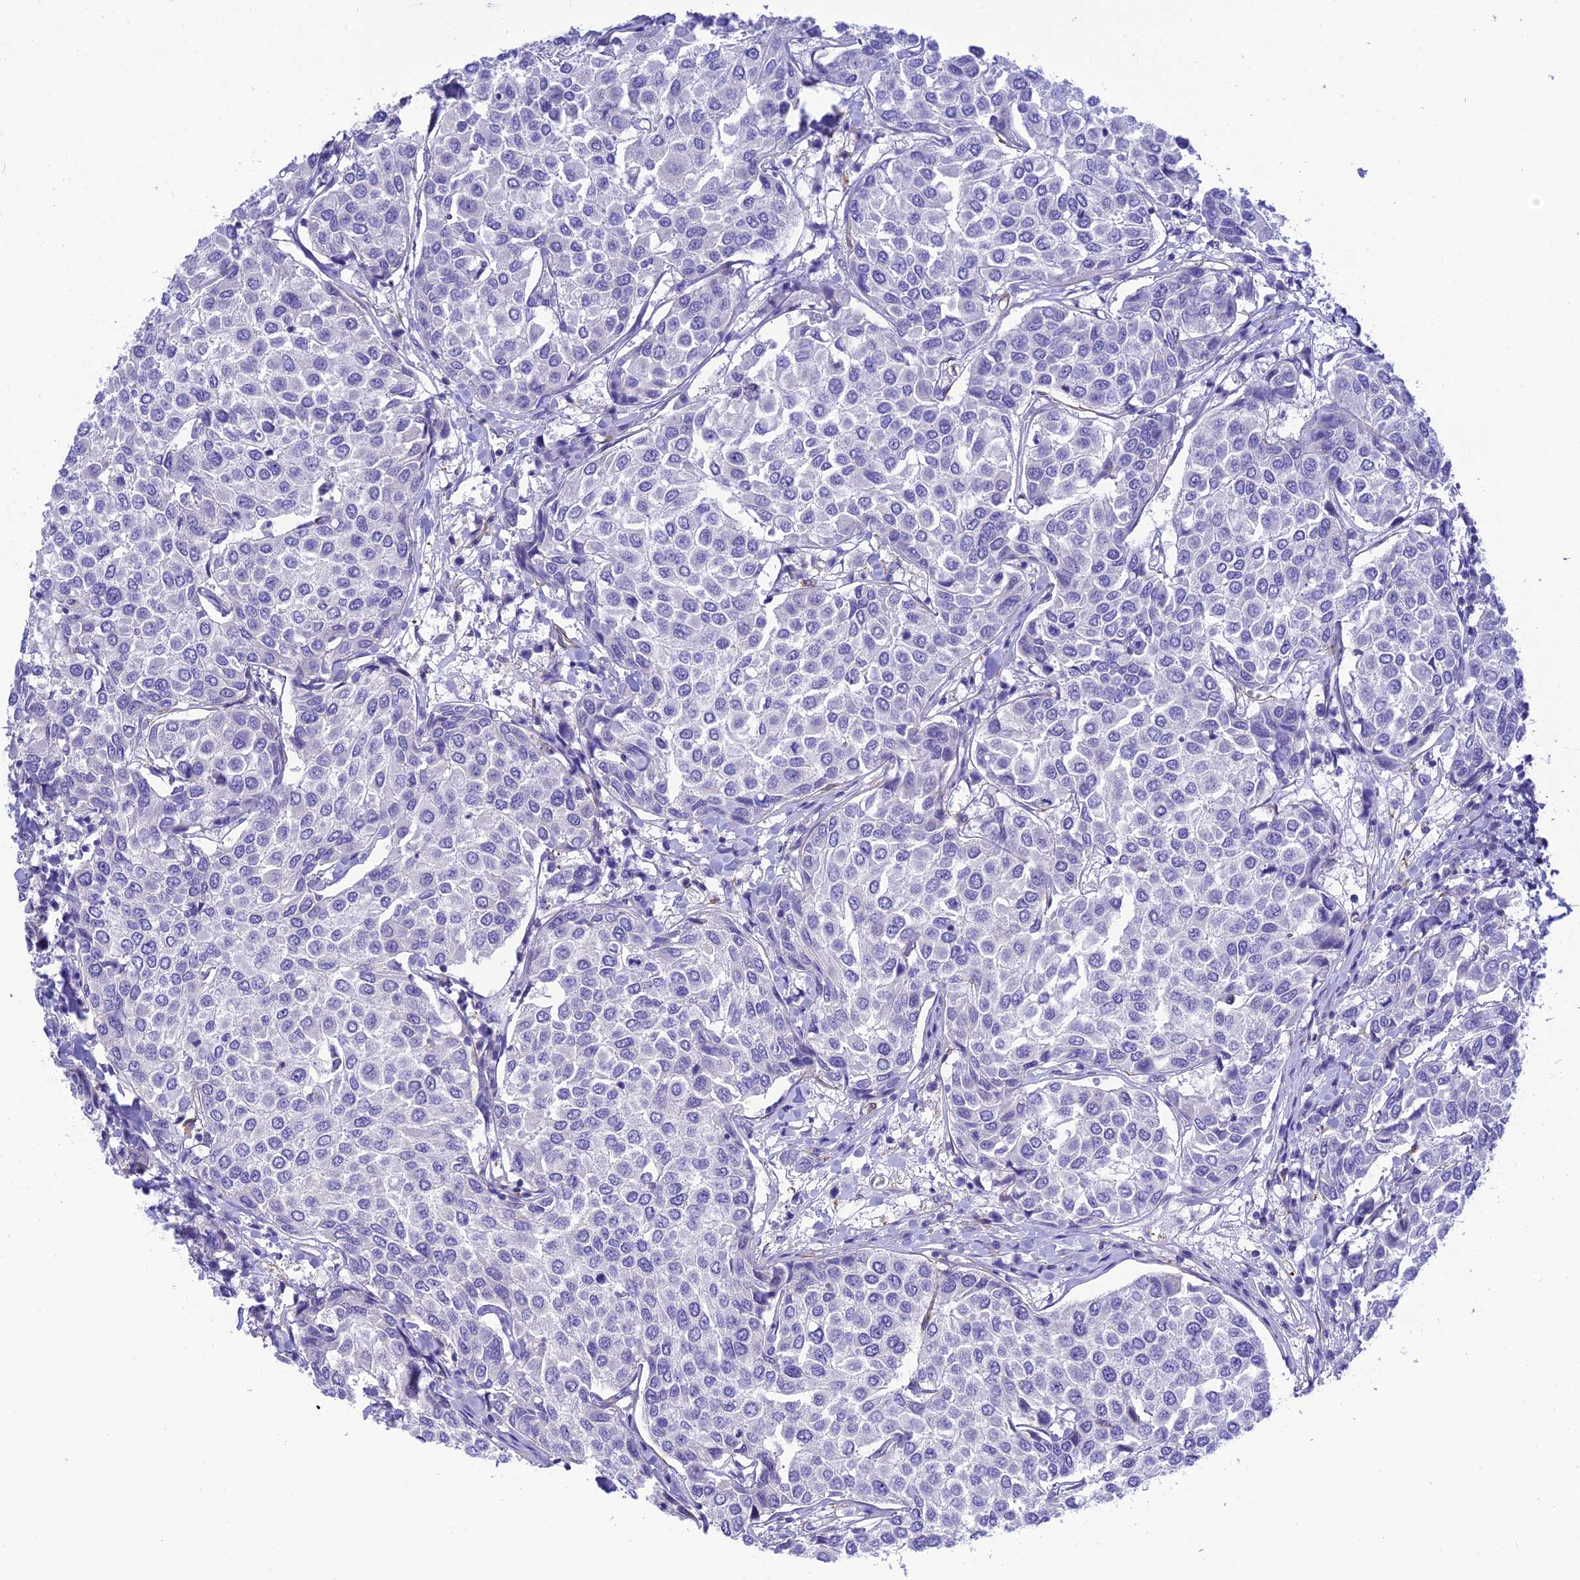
{"staining": {"intensity": "negative", "quantity": "none", "location": "none"}, "tissue": "breast cancer", "cell_type": "Tumor cells", "image_type": "cancer", "snomed": [{"axis": "morphology", "description": "Duct carcinoma"}, {"axis": "topography", "description": "Breast"}], "caption": "Immunohistochemistry histopathology image of neoplastic tissue: breast cancer (invasive ductal carcinoma) stained with DAB (3,3'-diaminobenzidine) shows no significant protein staining in tumor cells. (Brightfield microscopy of DAB IHC at high magnification).", "gene": "ZDHHC16", "patient": {"sex": "female", "age": 55}}